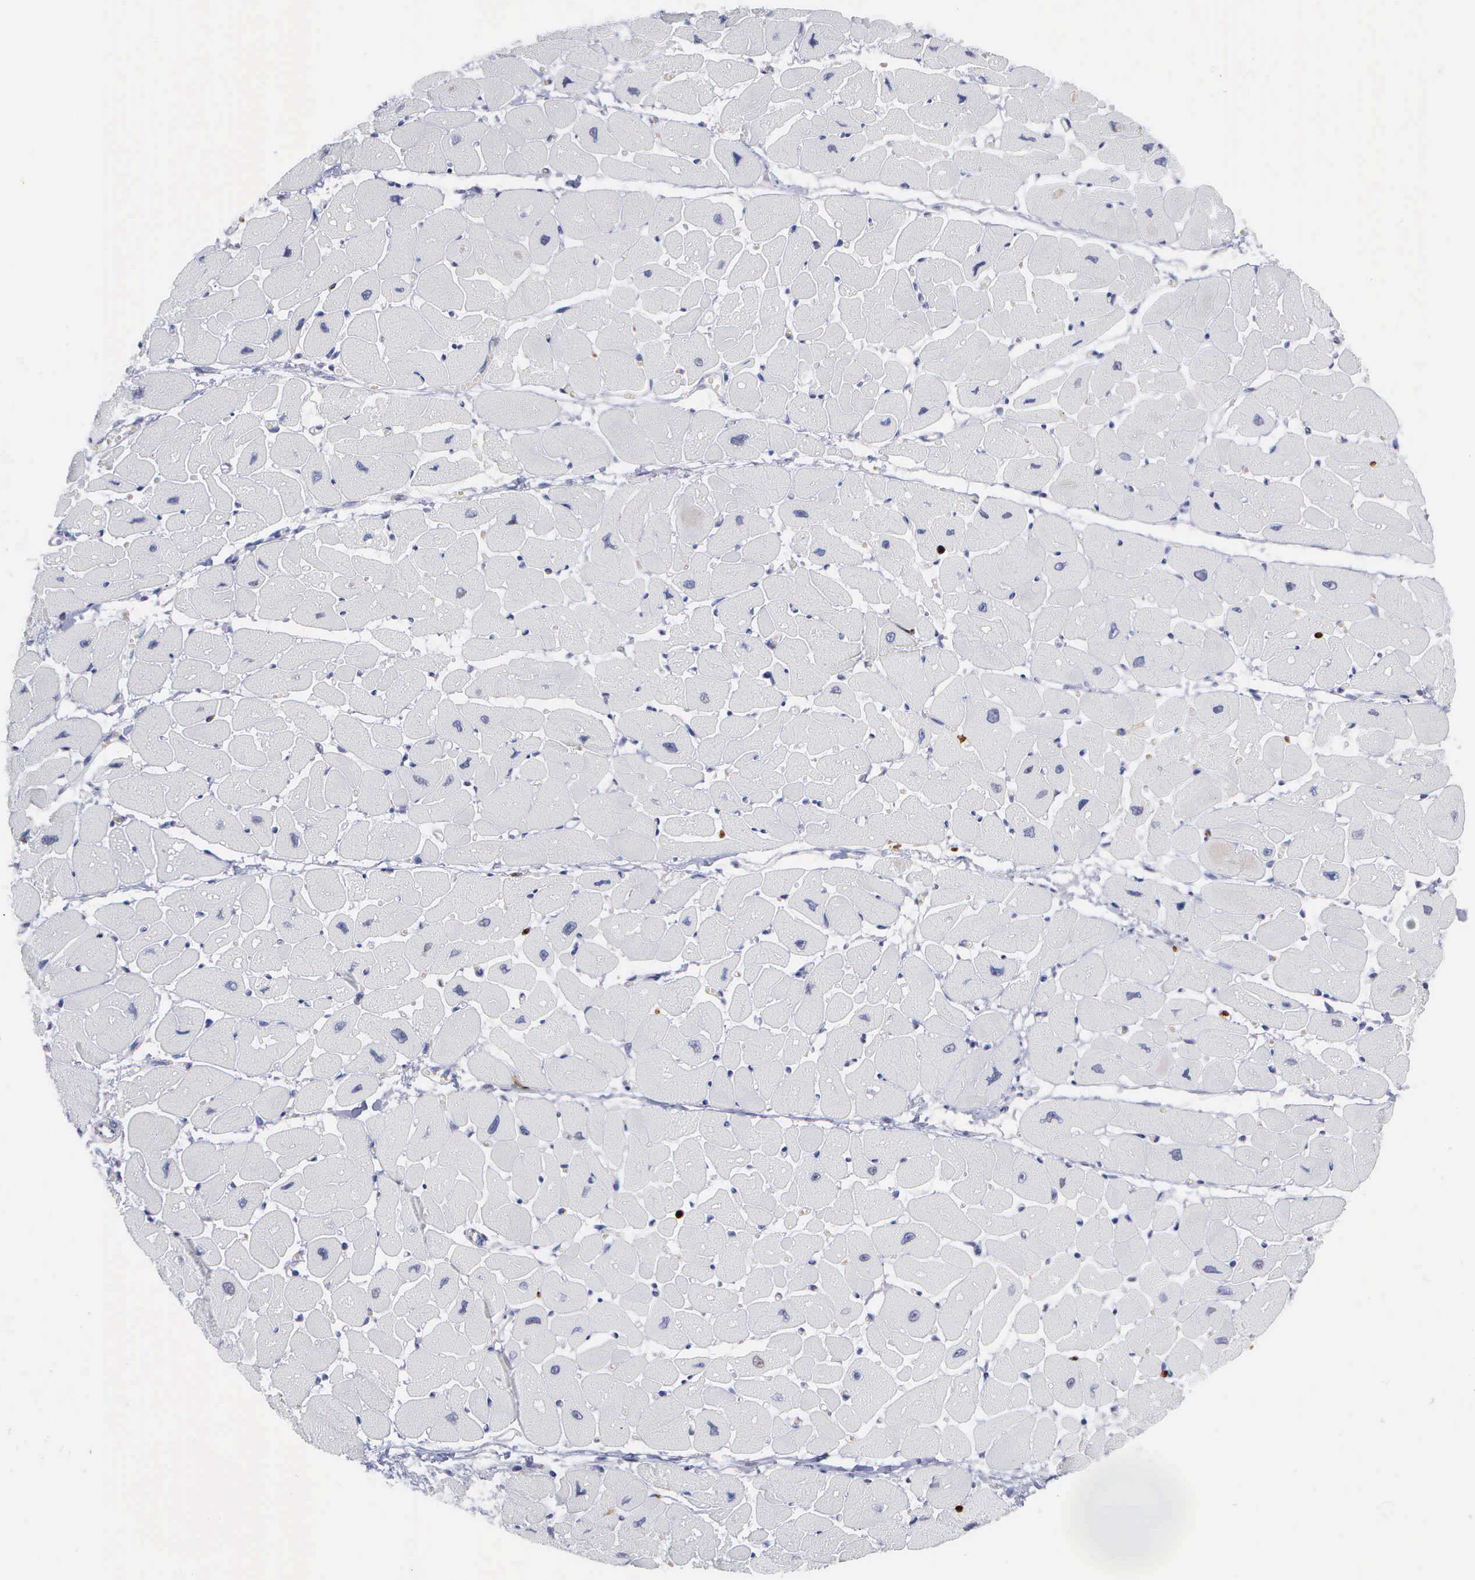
{"staining": {"intensity": "negative", "quantity": "none", "location": "none"}, "tissue": "heart muscle", "cell_type": "Cardiomyocytes", "image_type": "normal", "snomed": [{"axis": "morphology", "description": "Normal tissue, NOS"}, {"axis": "topography", "description": "Heart"}], "caption": "An IHC image of unremarkable heart muscle is shown. There is no staining in cardiomyocytes of heart muscle. (Brightfield microscopy of DAB (3,3'-diaminobenzidine) immunohistochemistry at high magnification).", "gene": "SPIN3", "patient": {"sex": "female", "age": 54}}